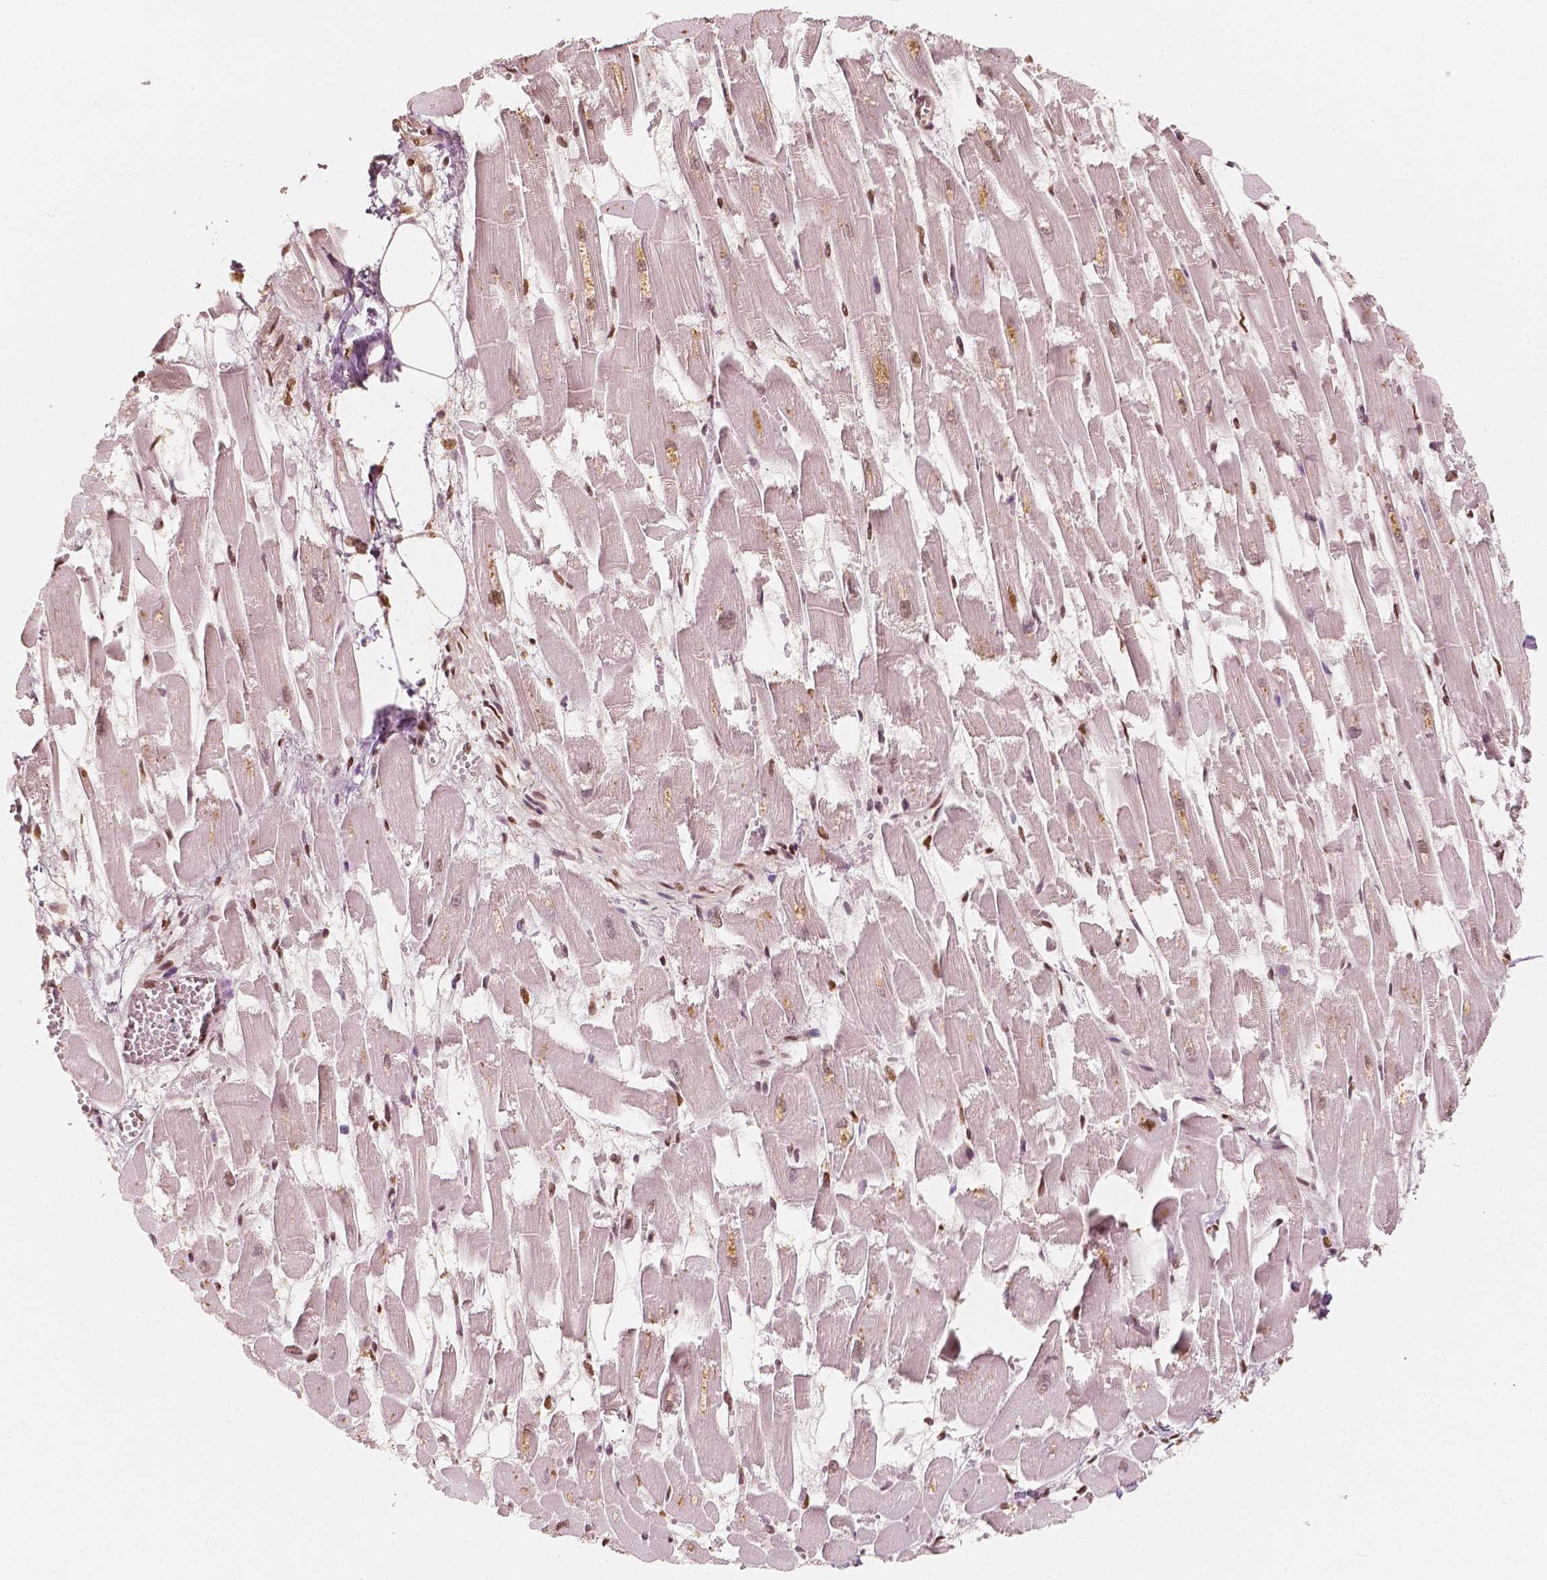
{"staining": {"intensity": "moderate", "quantity": "25%-75%", "location": "nuclear"}, "tissue": "heart muscle", "cell_type": "Cardiomyocytes", "image_type": "normal", "snomed": [{"axis": "morphology", "description": "Normal tissue, NOS"}, {"axis": "topography", "description": "Heart"}], "caption": "The immunohistochemical stain highlights moderate nuclear expression in cardiomyocytes of benign heart muscle.", "gene": "TBC1D17", "patient": {"sex": "female", "age": 52}}